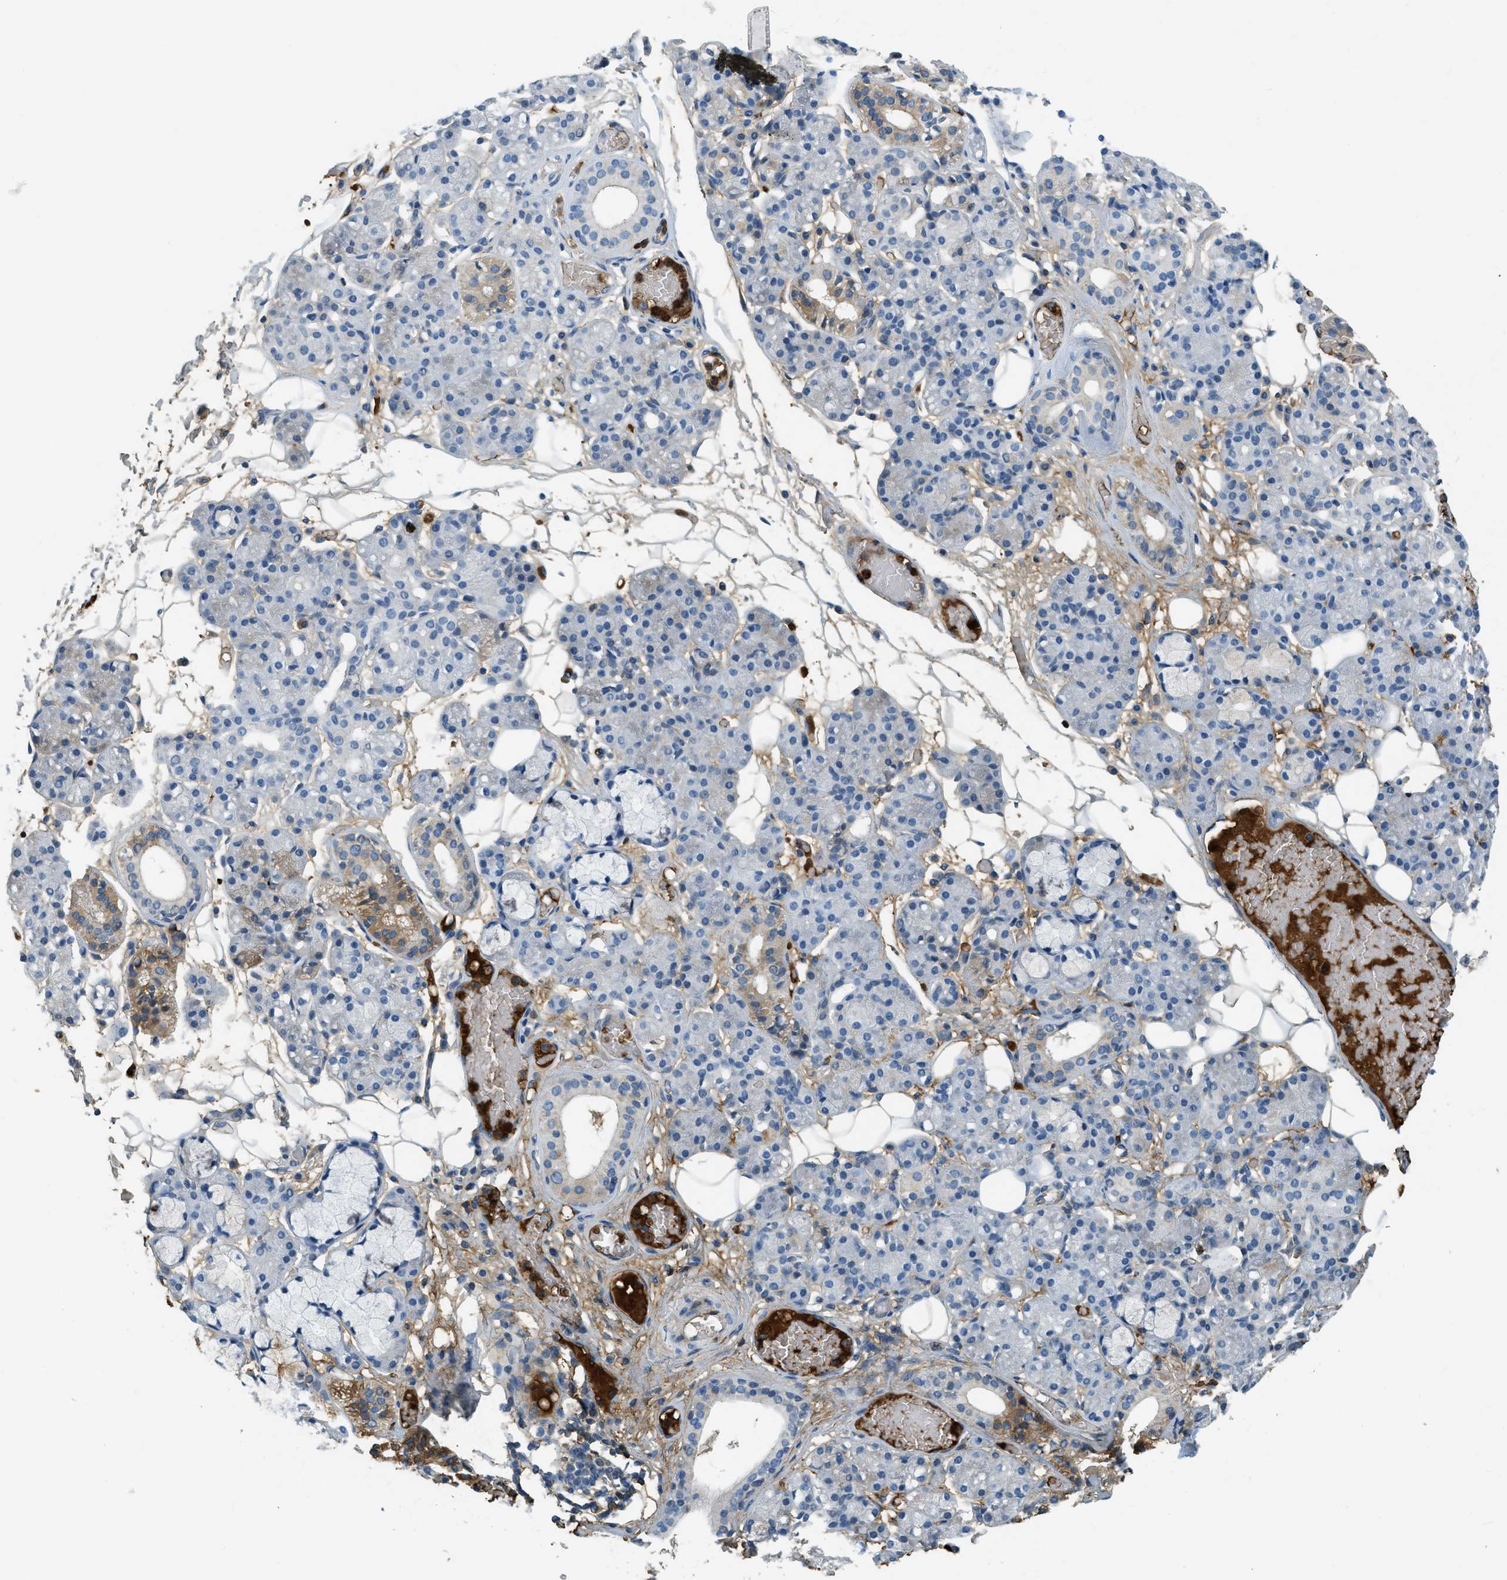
{"staining": {"intensity": "moderate", "quantity": "<25%", "location": "cytoplasmic/membranous"}, "tissue": "salivary gland", "cell_type": "Glandular cells", "image_type": "normal", "snomed": [{"axis": "morphology", "description": "Normal tissue, NOS"}, {"axis": "topography", "description": "Salivary gland"}], "caption": "Immunohistochemistry (IHC) image of benign salivary gland stained for a protein (brown), which shows low levels of moderate cytoplasmic/membranous positivity in approximately <25% of glandular cells.", "gene": "PRTN3", "patient": {"sex": "male", "age": 63}}